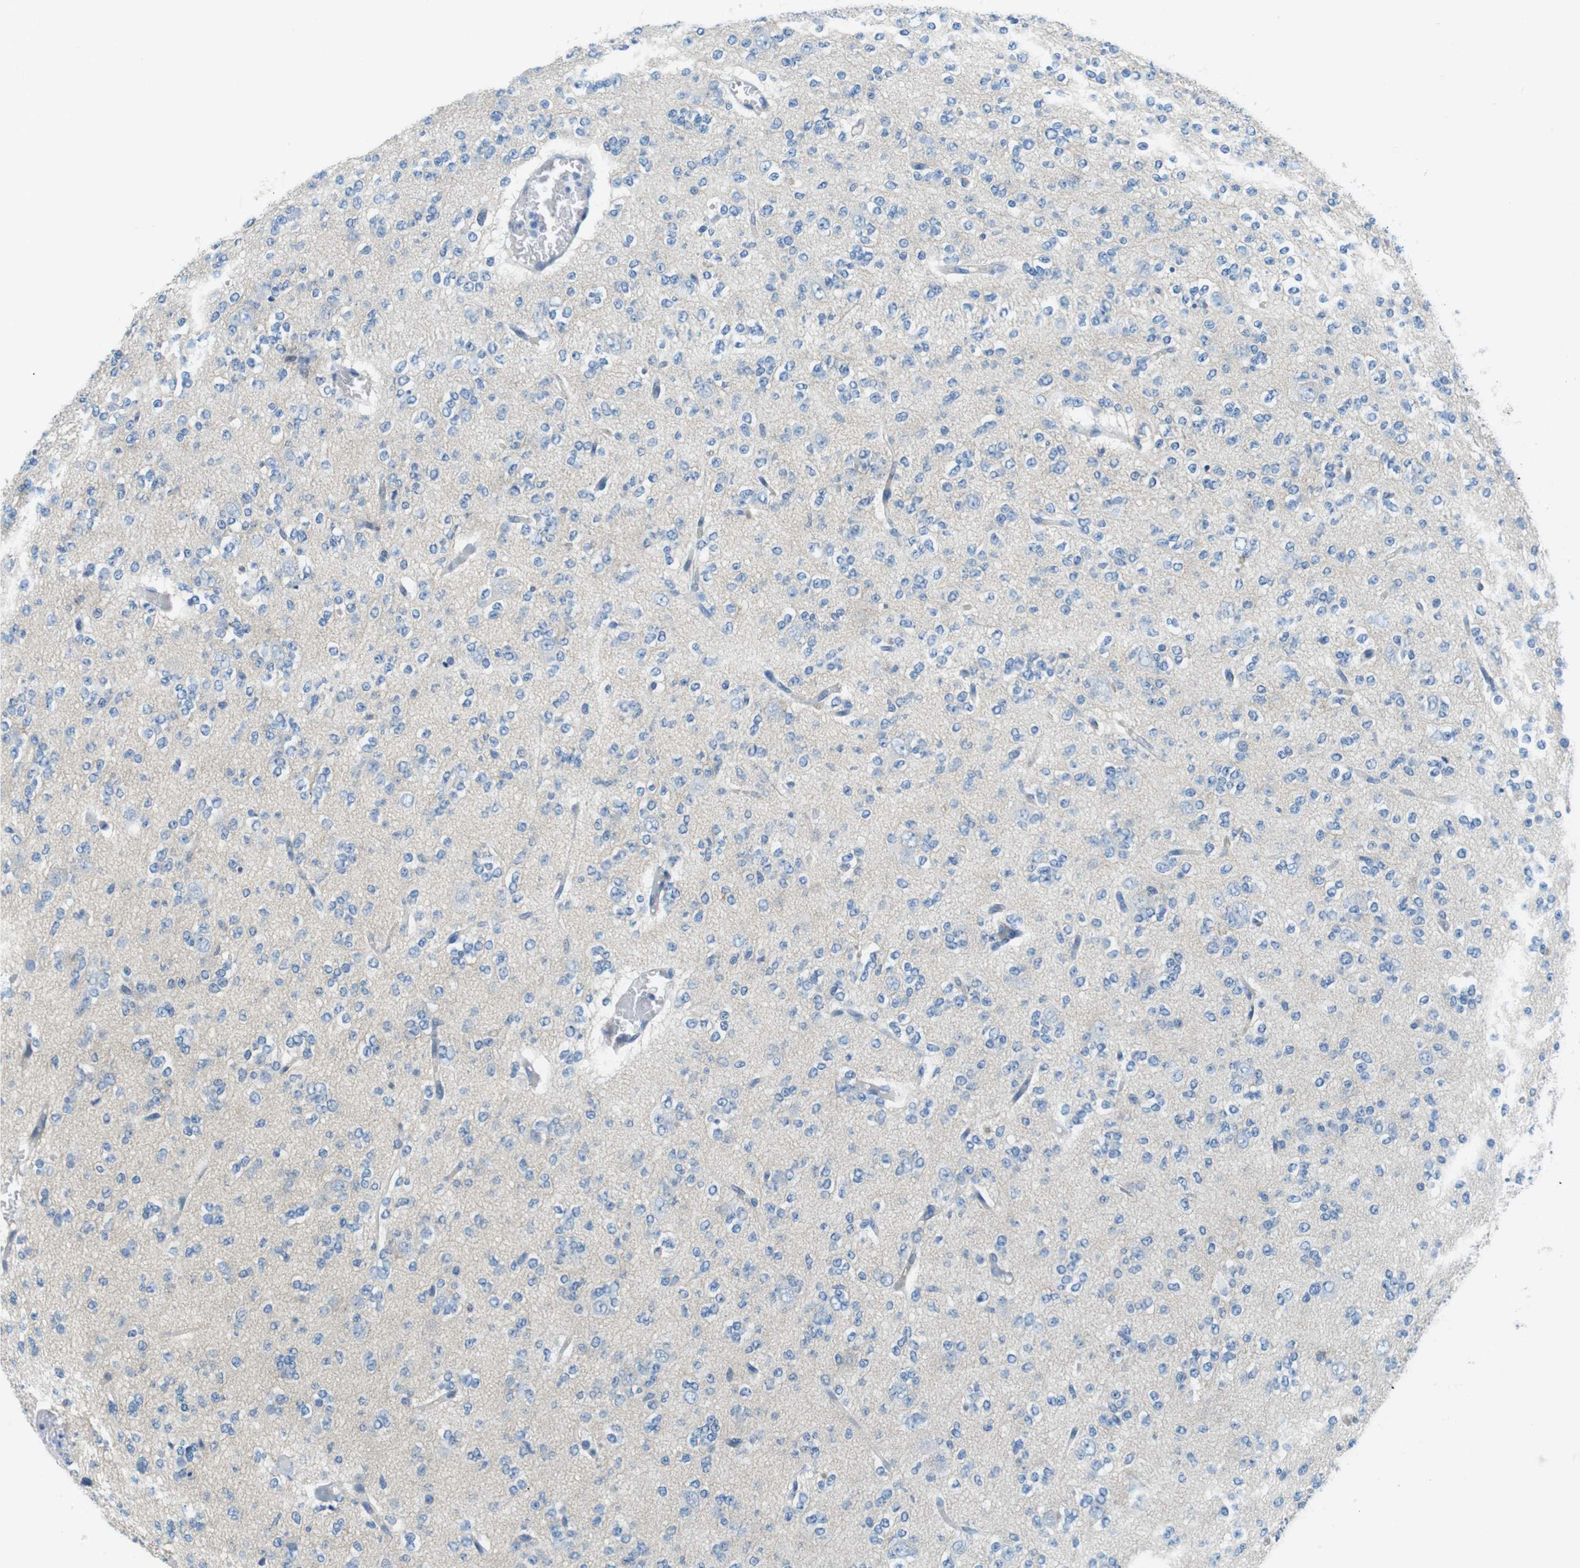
{"staining": {"intensity": "negative", "quantity": "none", "location": "none"}, "tissue": "glioma", "cell_type": "Tumor cells", "image_type": "cancer", "snomed": [{"axis": "morphology", "description": "Glioma, malignant, Low grade"}, {"axis": "topography", "description": "Brain"}], "caption": "High power microscopy photomicrograph of an IHC micrograph of malignant glioma (low-grade), revealing no significant staining in tumor cells.", "gene": "SLC6A6", "patient": {"sex": "male", "age": 38}}